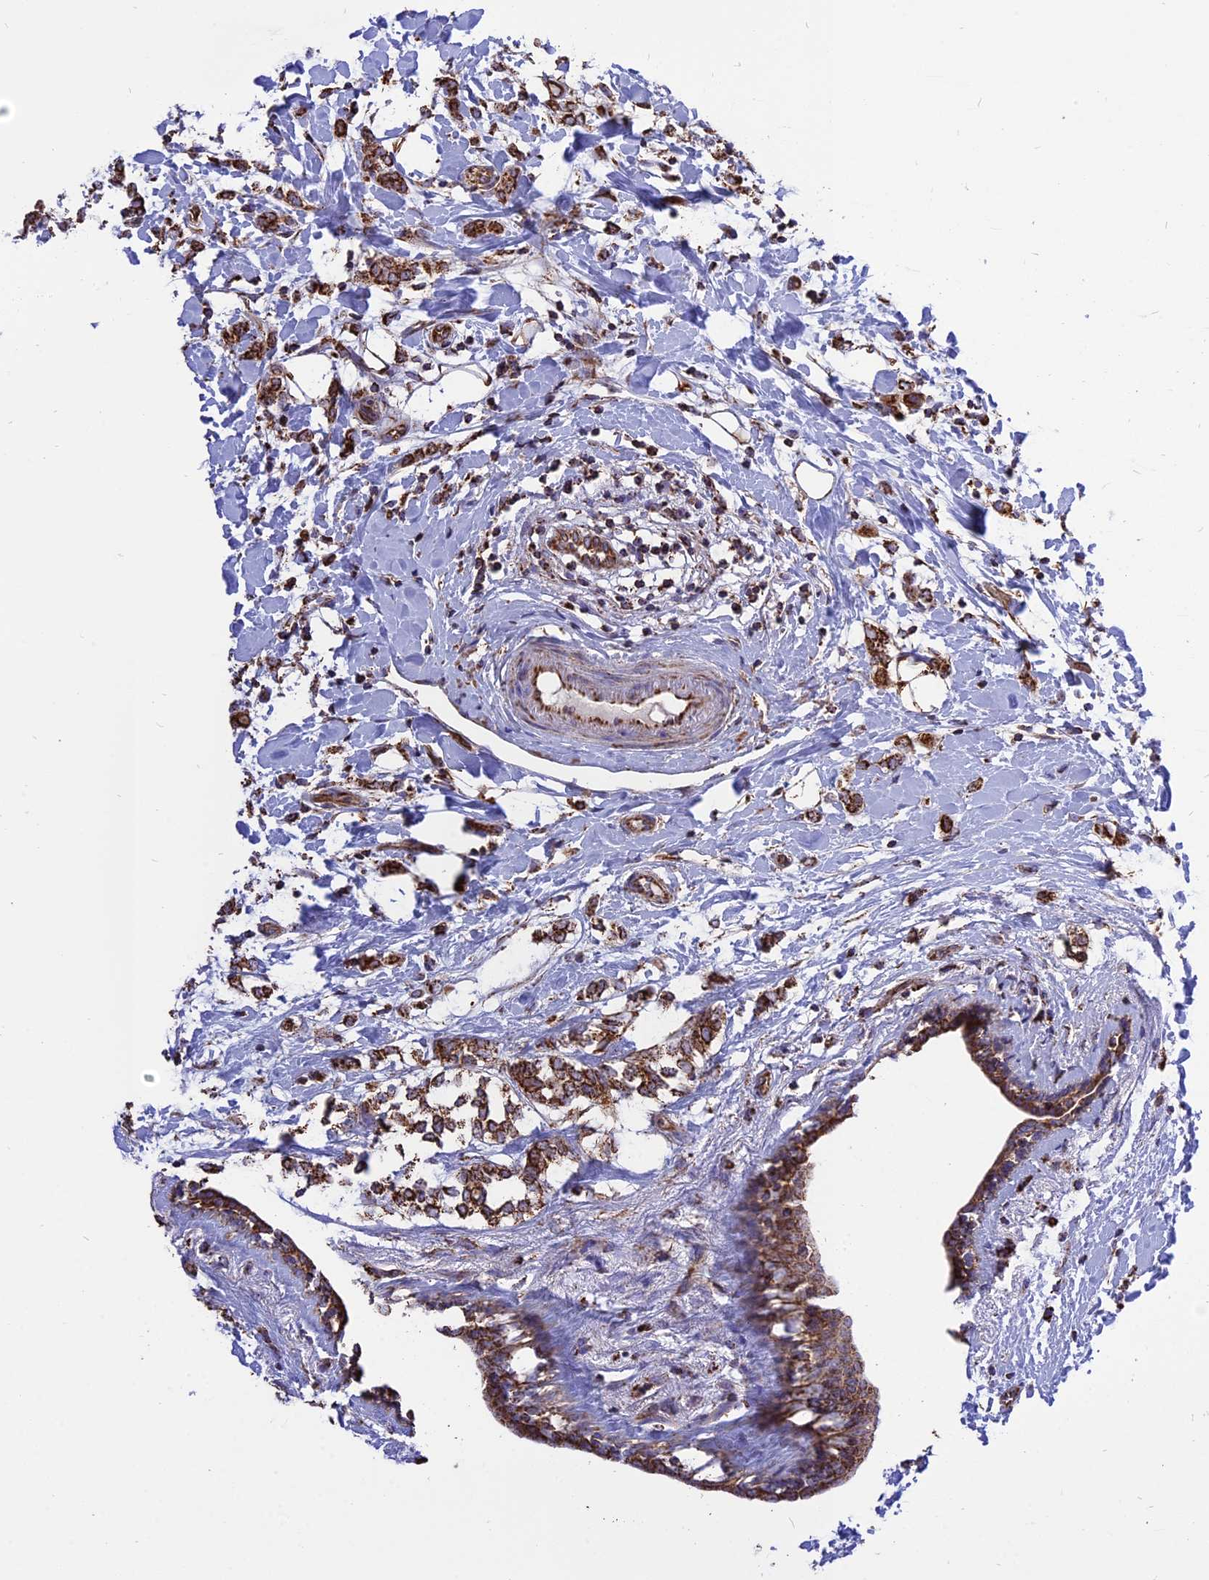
{"staining": {"intensity": "strong", "quantity": ">75%", "location": "cytoplasmic/membranous"}, "tissue": "breast cancer", "cell_type": "Tumor cells", "image_type": "cancer", "snomed": [{"axis": "morphology", "description": "Normal tissue, NOS"}, {"axis": "morphology", "description": "Lobular carcinoma"}, {"axis": "topography", "description": "Breast"}], "caption": "DAB (3,3'-diaminobenzidine) immunohistochemical staining of breast cancer (lobular carcinoma) demonstrates strong cytoplasmic/membranous protein positivity in about >75% of tumor cells.", "gene": "TTC4", "patient": {"sex": "female", "age": 47}}